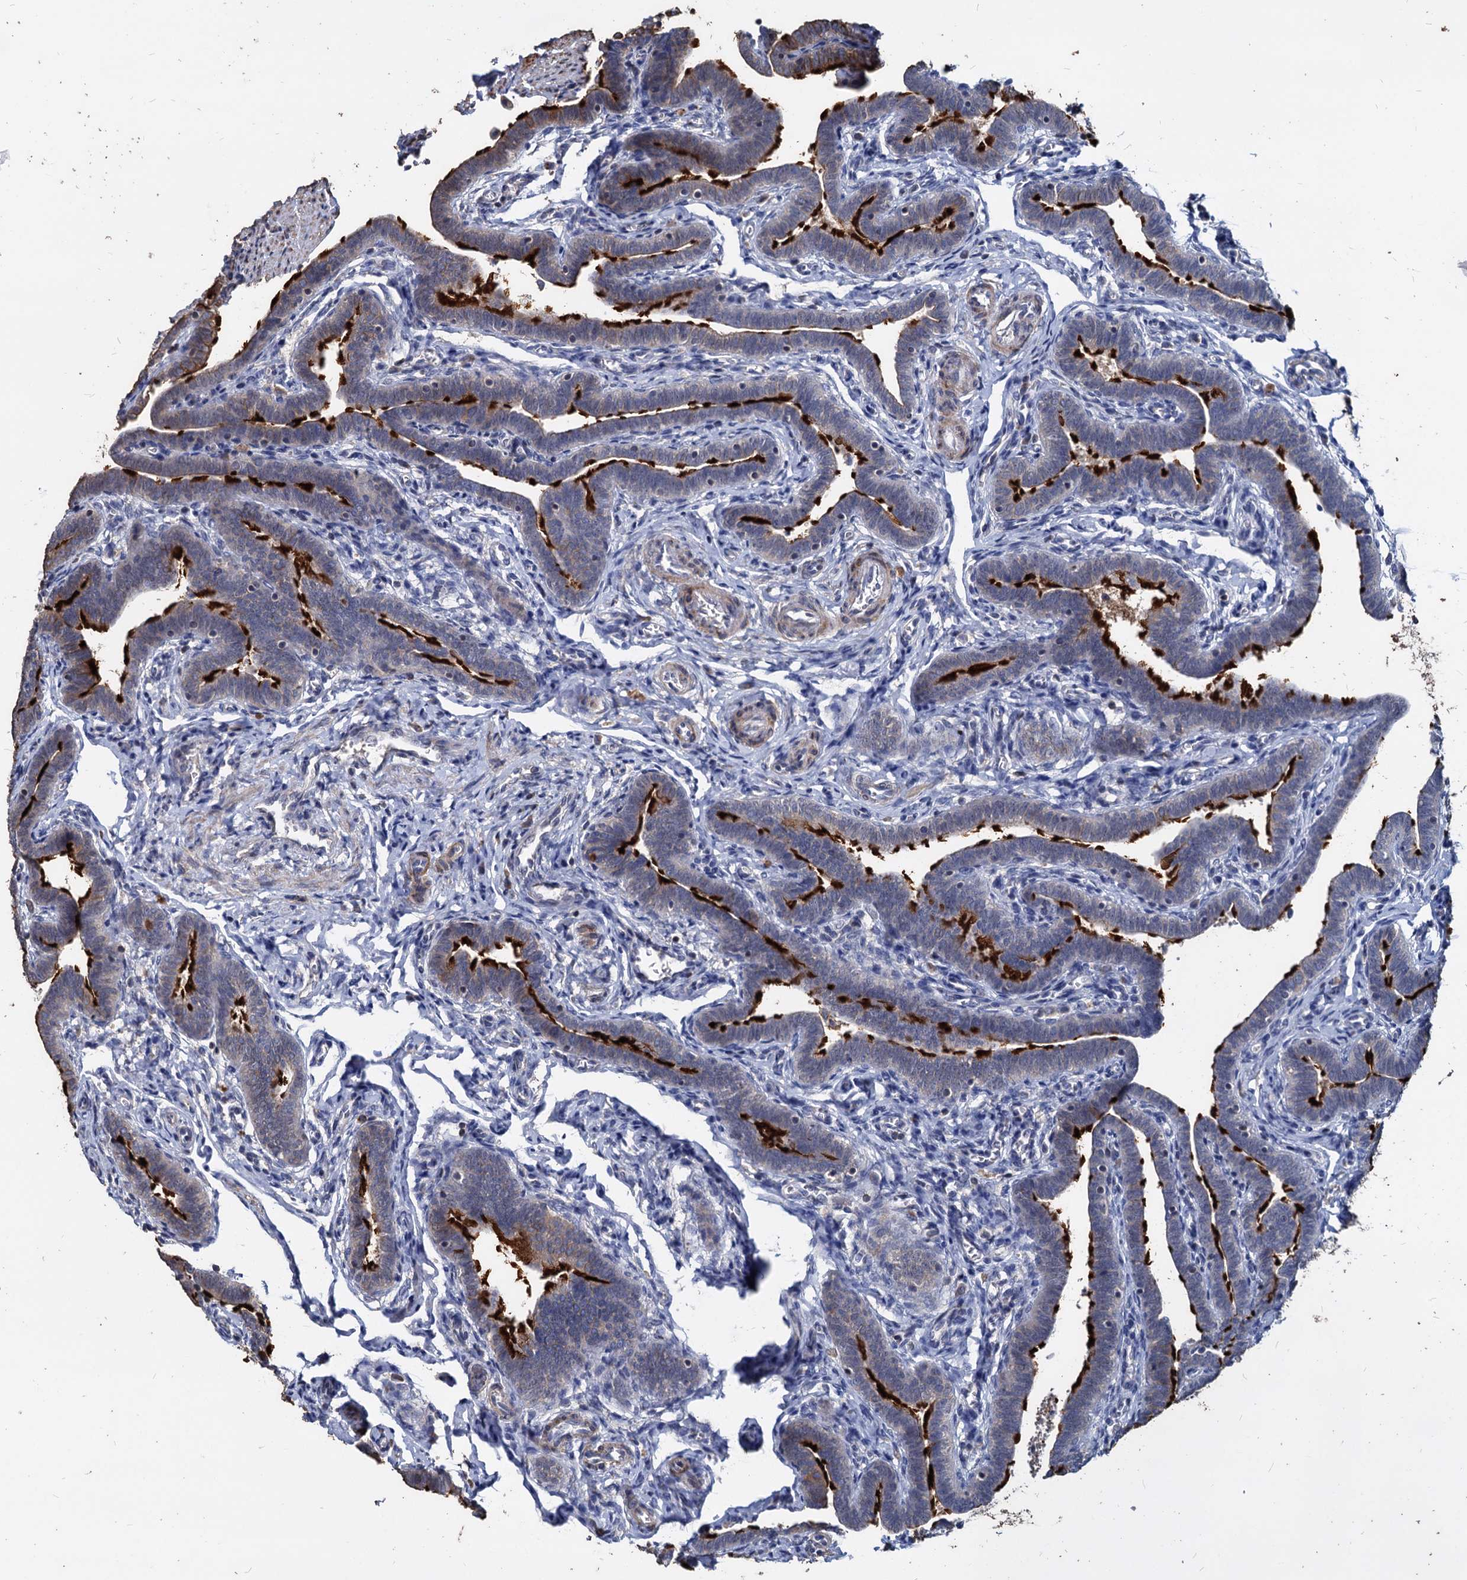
{"staining": {"intensity": "strong", "quantity": "25%-75%", "location": "cytoplasmic/membranous"}, "tissue": "fallopian tube", "cell_type": "Glandular cells", "image_type": "normal", "snomed": [{"axis": "morphology", "description": "Normal tissue, NOS"}, {"axis": "topography", "description": "Fallopian tube"}], "caption": "IHC (DAB) staining of unremarkable fallopian tube exhibits strong cytoplasmic/membranous protein expression in approximately 25%-75% of glandular cells.", "gene": "DEPDC4", "patient": {"sex": "female", "age": 36}}